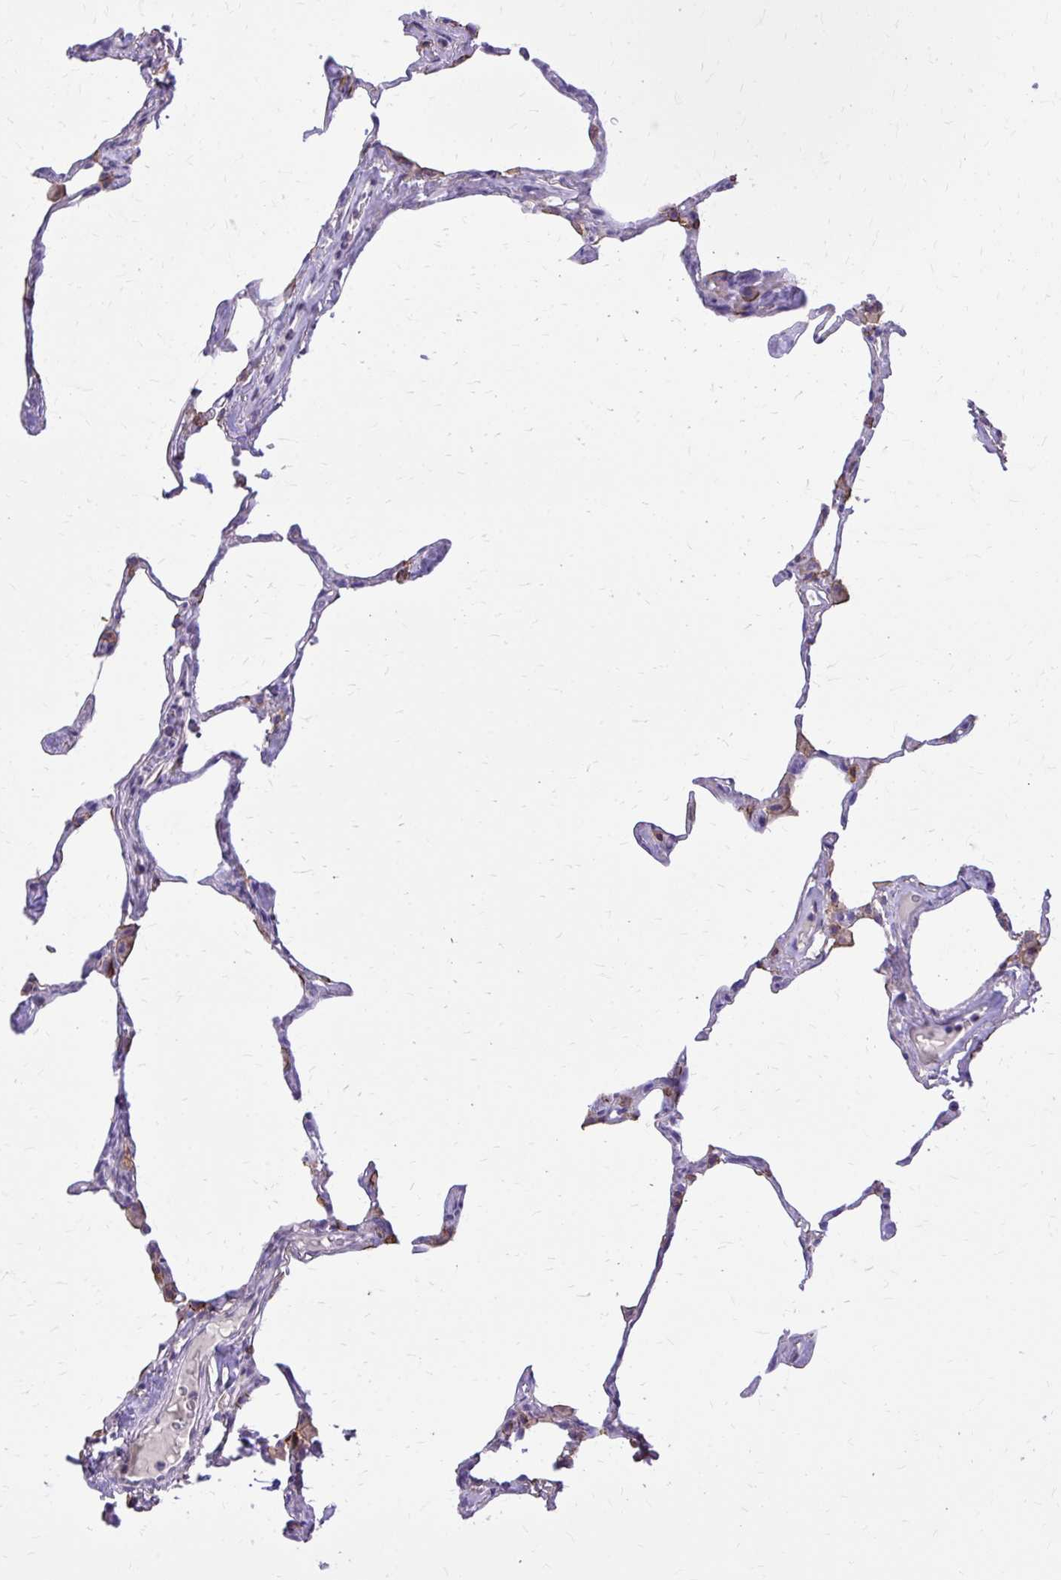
{"staining": {"intensity": "negative", "quantity": "none", "location": "none"}, "tissue": "lung", "cell_type": "Alveolar cells", "image_type": "normal", "snomed": [{"axis": "morphology", "description": "Normal tissue, NOS"}, {"axis": "topography", "description": "Lung"}], "caption": "A high-resolution micrograph shows IHC staining of unremarkable lung, which demonstrates no significant expression in alveolar cells.", "gene": "EPB41L1", "patient": {"sex": "male", "age": 65}}